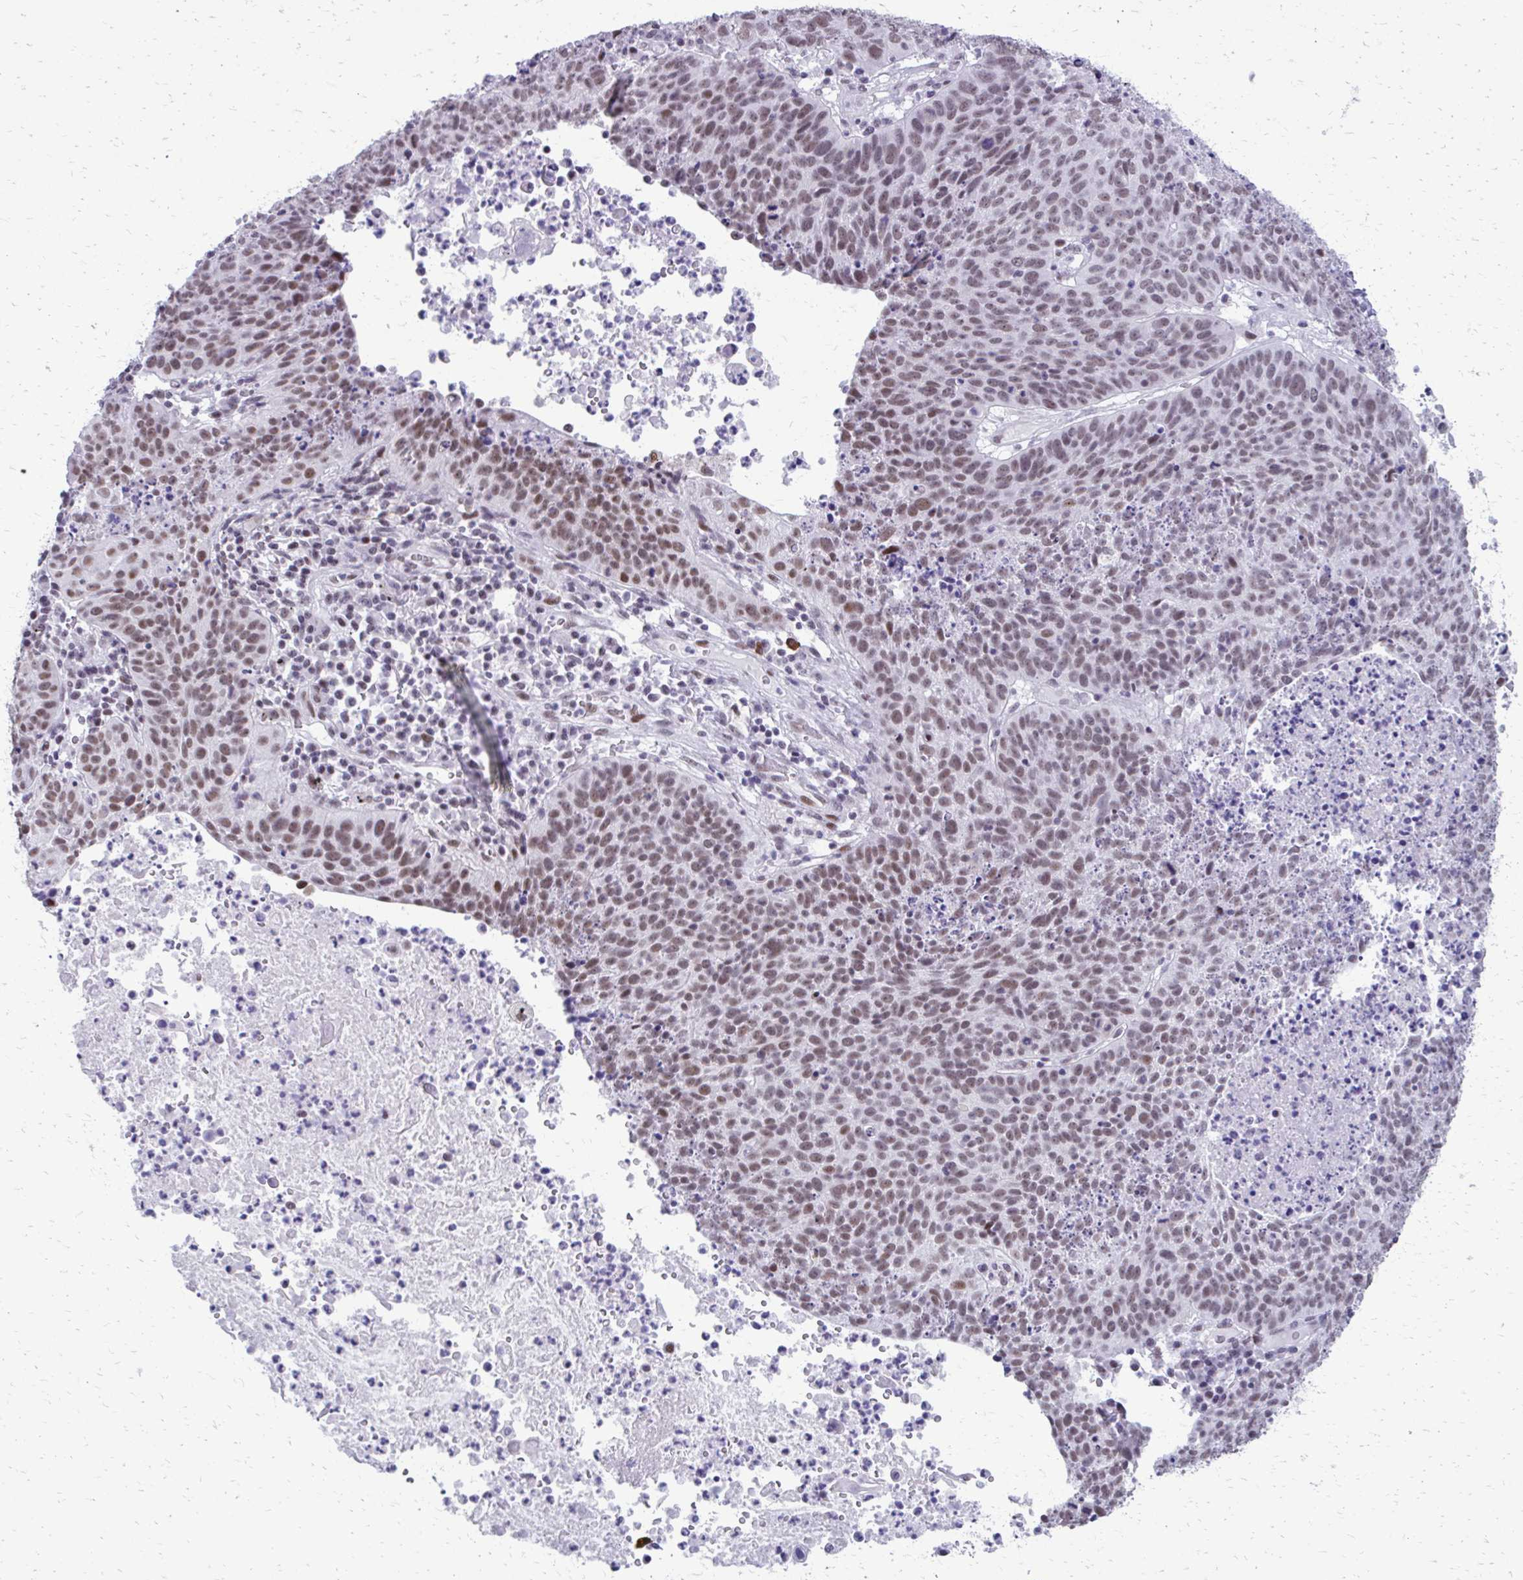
{"staining": {"intensity": "weak", "quantity": "25%-75%", "location": "nuclear"}, "tissue": "lung cancer", "cell_type": "Tumor cells", "image_type": "cancer", "snomed": [{"axis": "morphology", "description": "Squamous cell carcinoma, NOS"}, {"axis": "topography", "description": "Lung"}], "caption": "Human lung squamous cell carcinoma stained with a protein marker shows weak staining in tumor cells.", "gene": "SS18", "patient": {"sex": "male", "age": 63}}